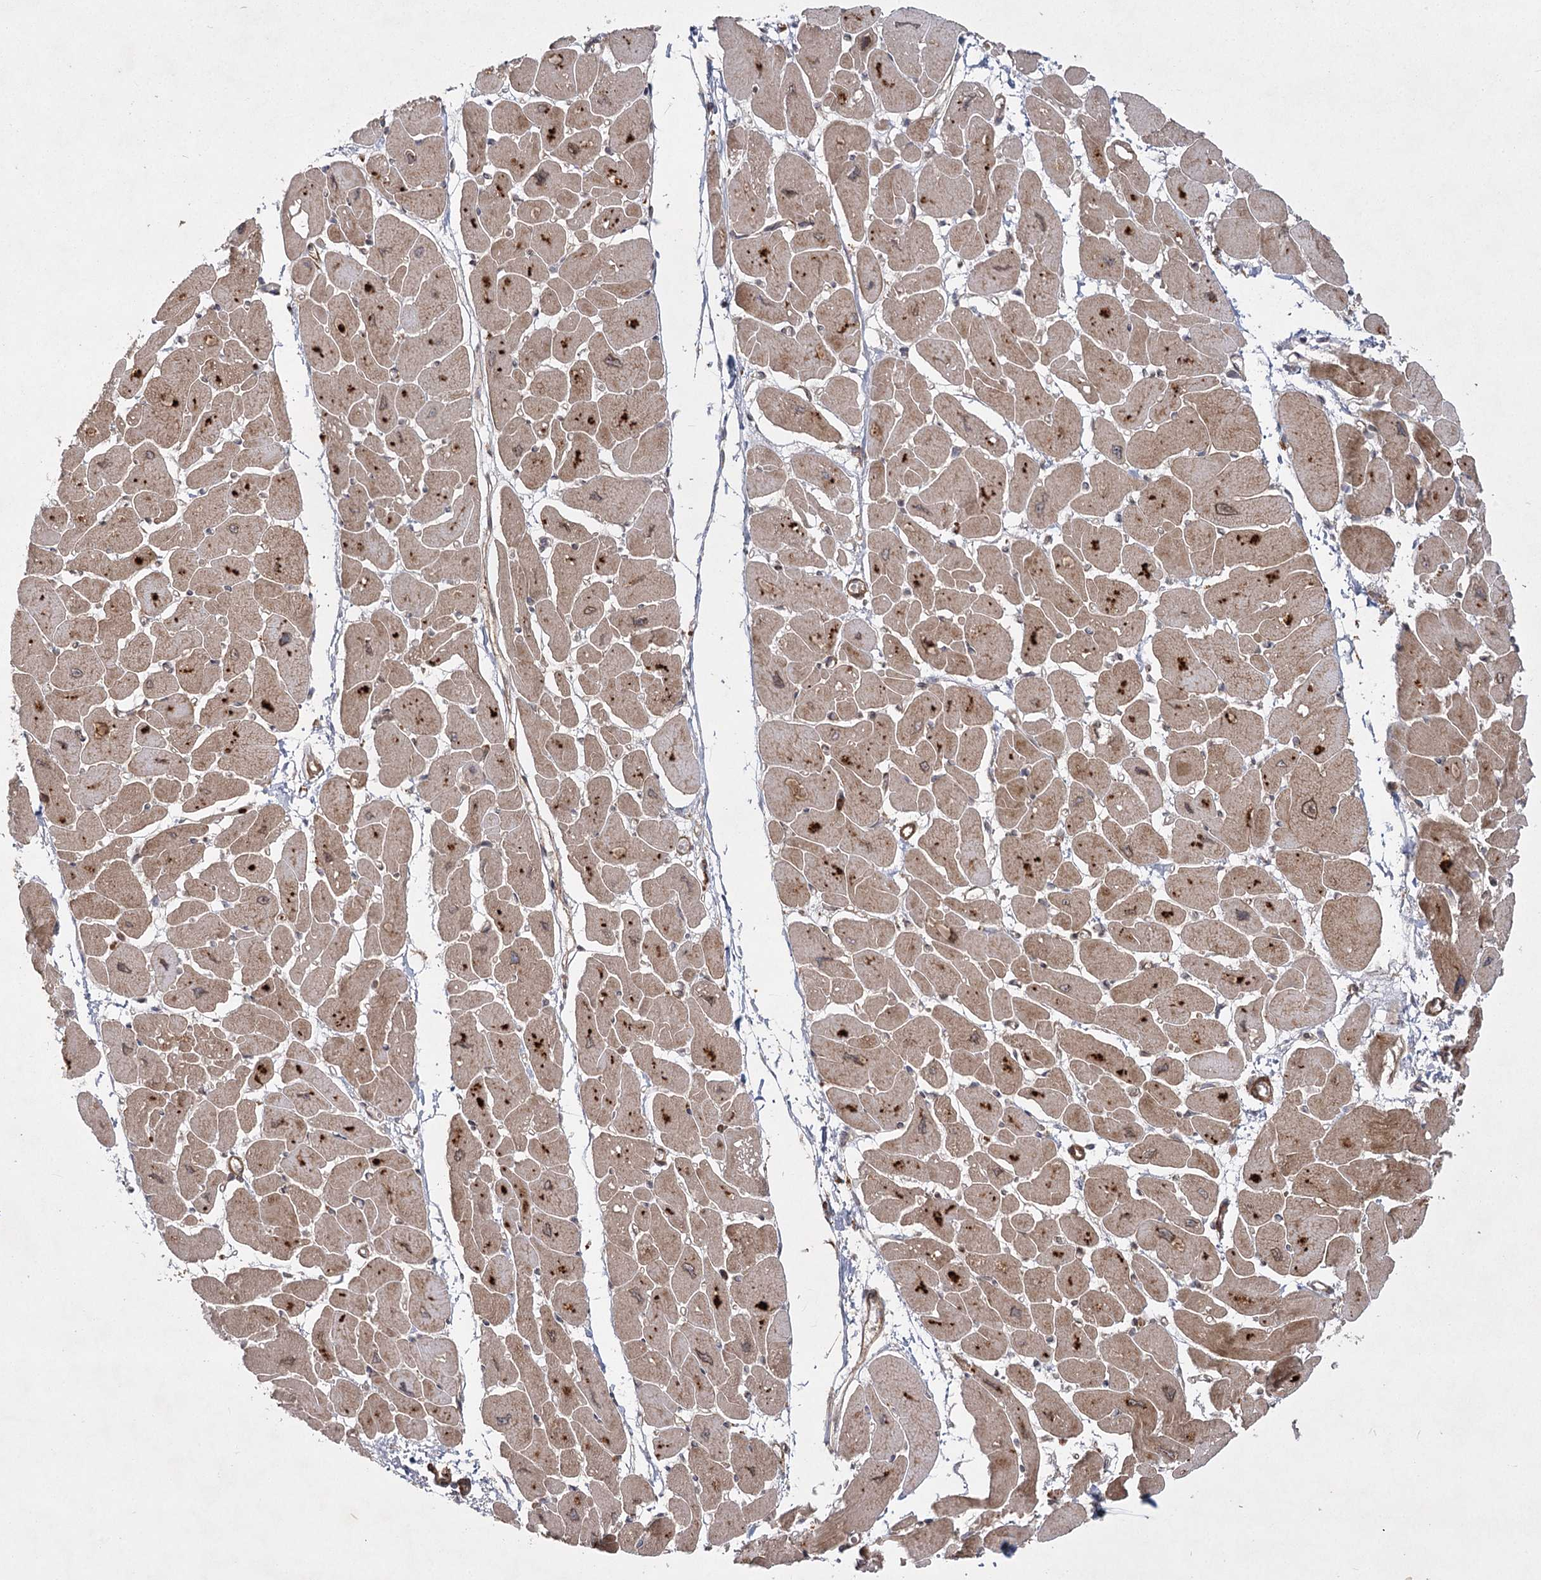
{"staining": {"intensity": "strong", "quantity": ">75%", "location": "cytoplasmic/membranous"}, "tissue": "heart muscle", "cell_type": "Cardiomyocytes", "image_type": "normal", "snomed": [{"axis": "morphology", "description": "Normal tissue, NOS"}, {"axis": "topography", "description": "Heart"}], "caption": "Immunohistochemical staining of unremarkable human heart muscle exhibits >75% levels of strong cytoplasmic/membranous protein expression in about >75% of cardiomyocytes.", "gene": "MDFIC", "patient": {"sex": "female", "age": 54}}